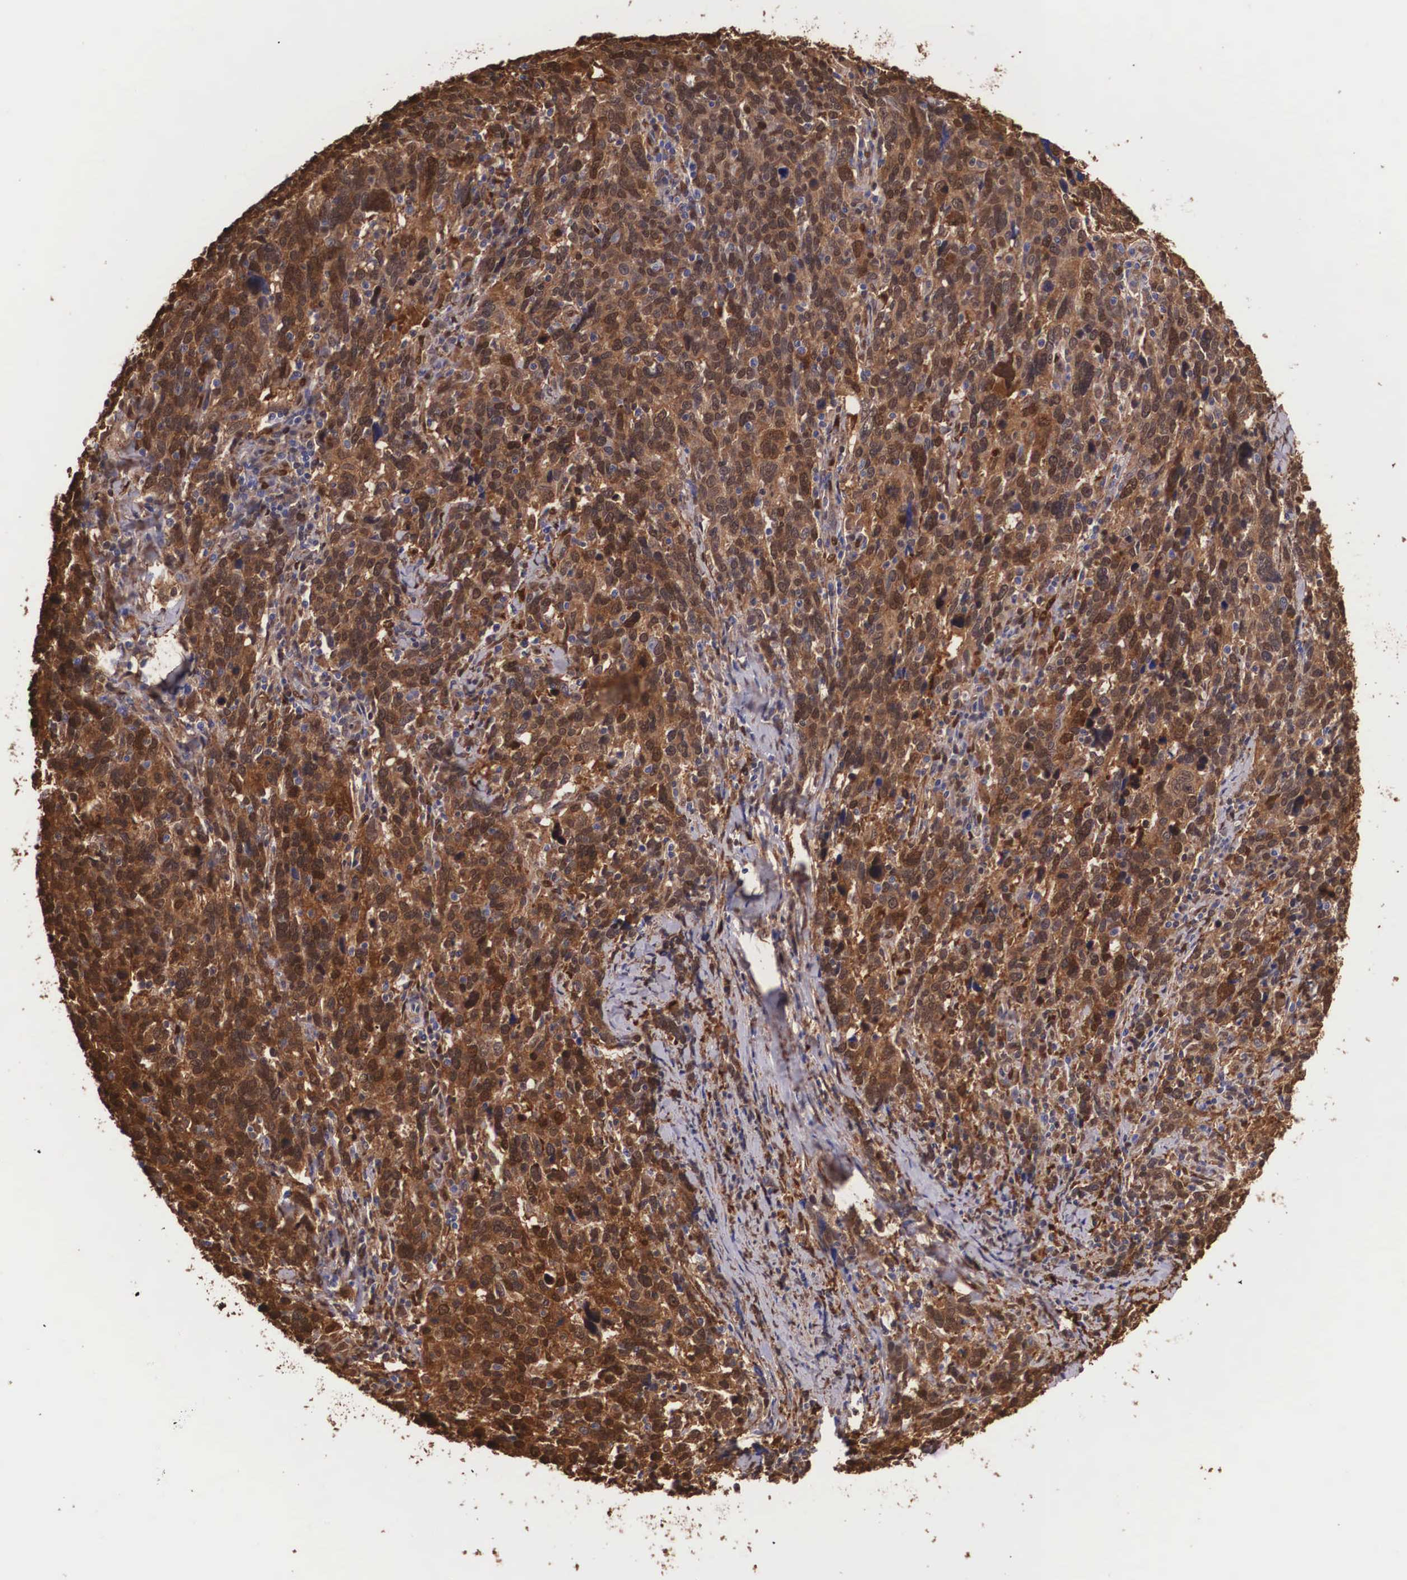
{"staining": {"intensity": "moderate", "quantity": ">75%", "location": "cytoplasmic/membranous,nuclear"}, "tissue": "cervical cancer", "cell_type": "Tumor cells", "image_type": "cancer", "snomed": [{"axis": "morphology", "description": "Squamous cell carcinoma, NOS"}, {"axis": "topography", "description": "Cervix"}], "caption": "This is an image of immunohistochemistry (IHC) staining of cervical squamous cell carcinoma, which shows moderate staining in the cytoplasmic/membranous and nuclear of tumor cells.", "gene": "LGALS1", "patient": {"sex": "female", "age": 41}}